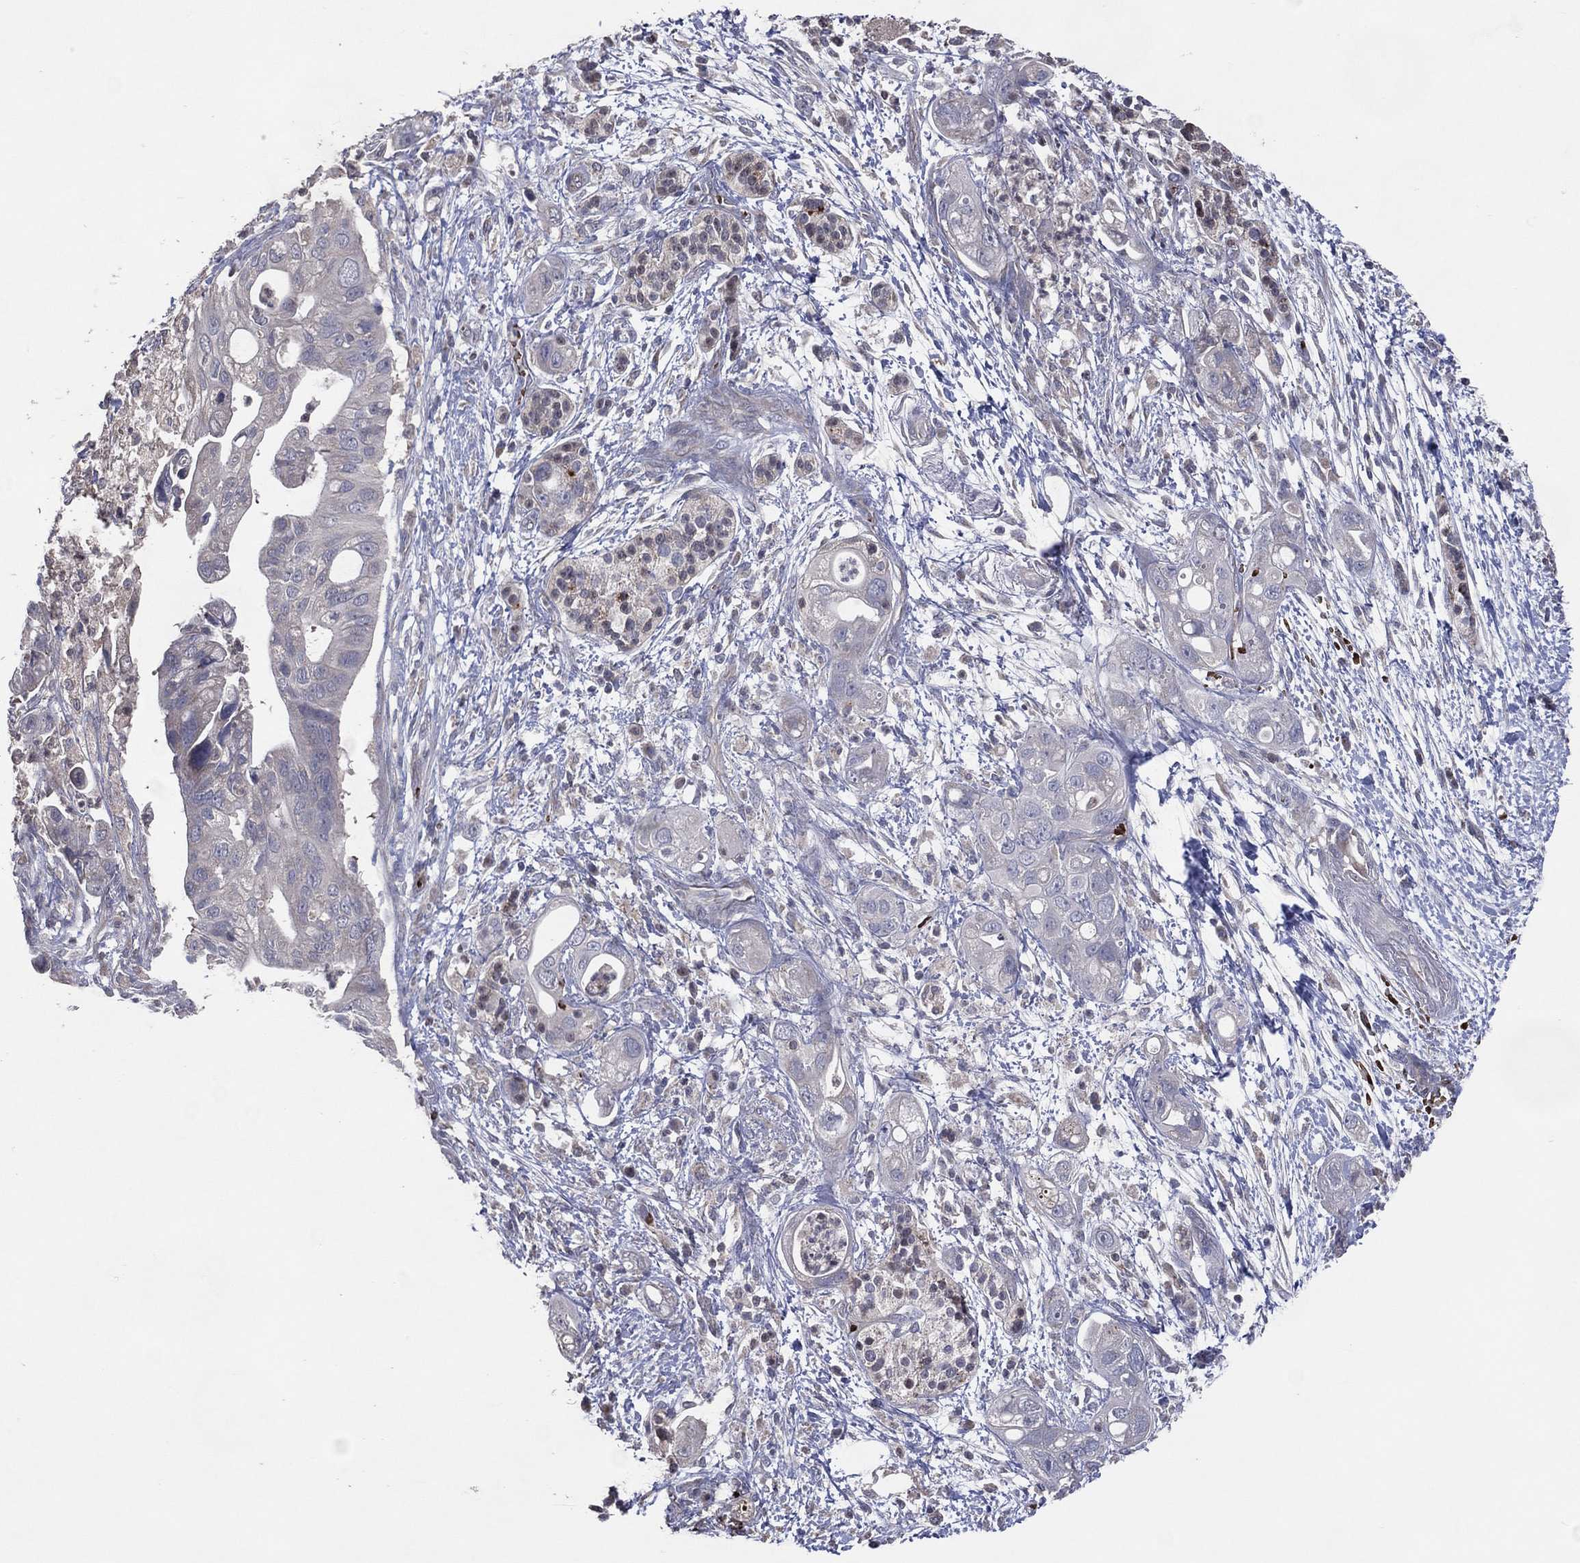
{"staining": {"intensity": "negative", "quantity": "none", "location": "none"}, "tissue": "pancreatic cancer", "cell_type": "Tumor cells", "image_type": "cancer", "snomed": [{"axis": "morphology", "description": "Adenocarcinoma, NOS"}, {"axis": "topography", "description": "Pancreas"}], "caption": "Tumor cells are negative for brown protein staining in pancreatic cancer.", "gene": "DNAH7", "patient": {"sex": "female", "age": 72}}